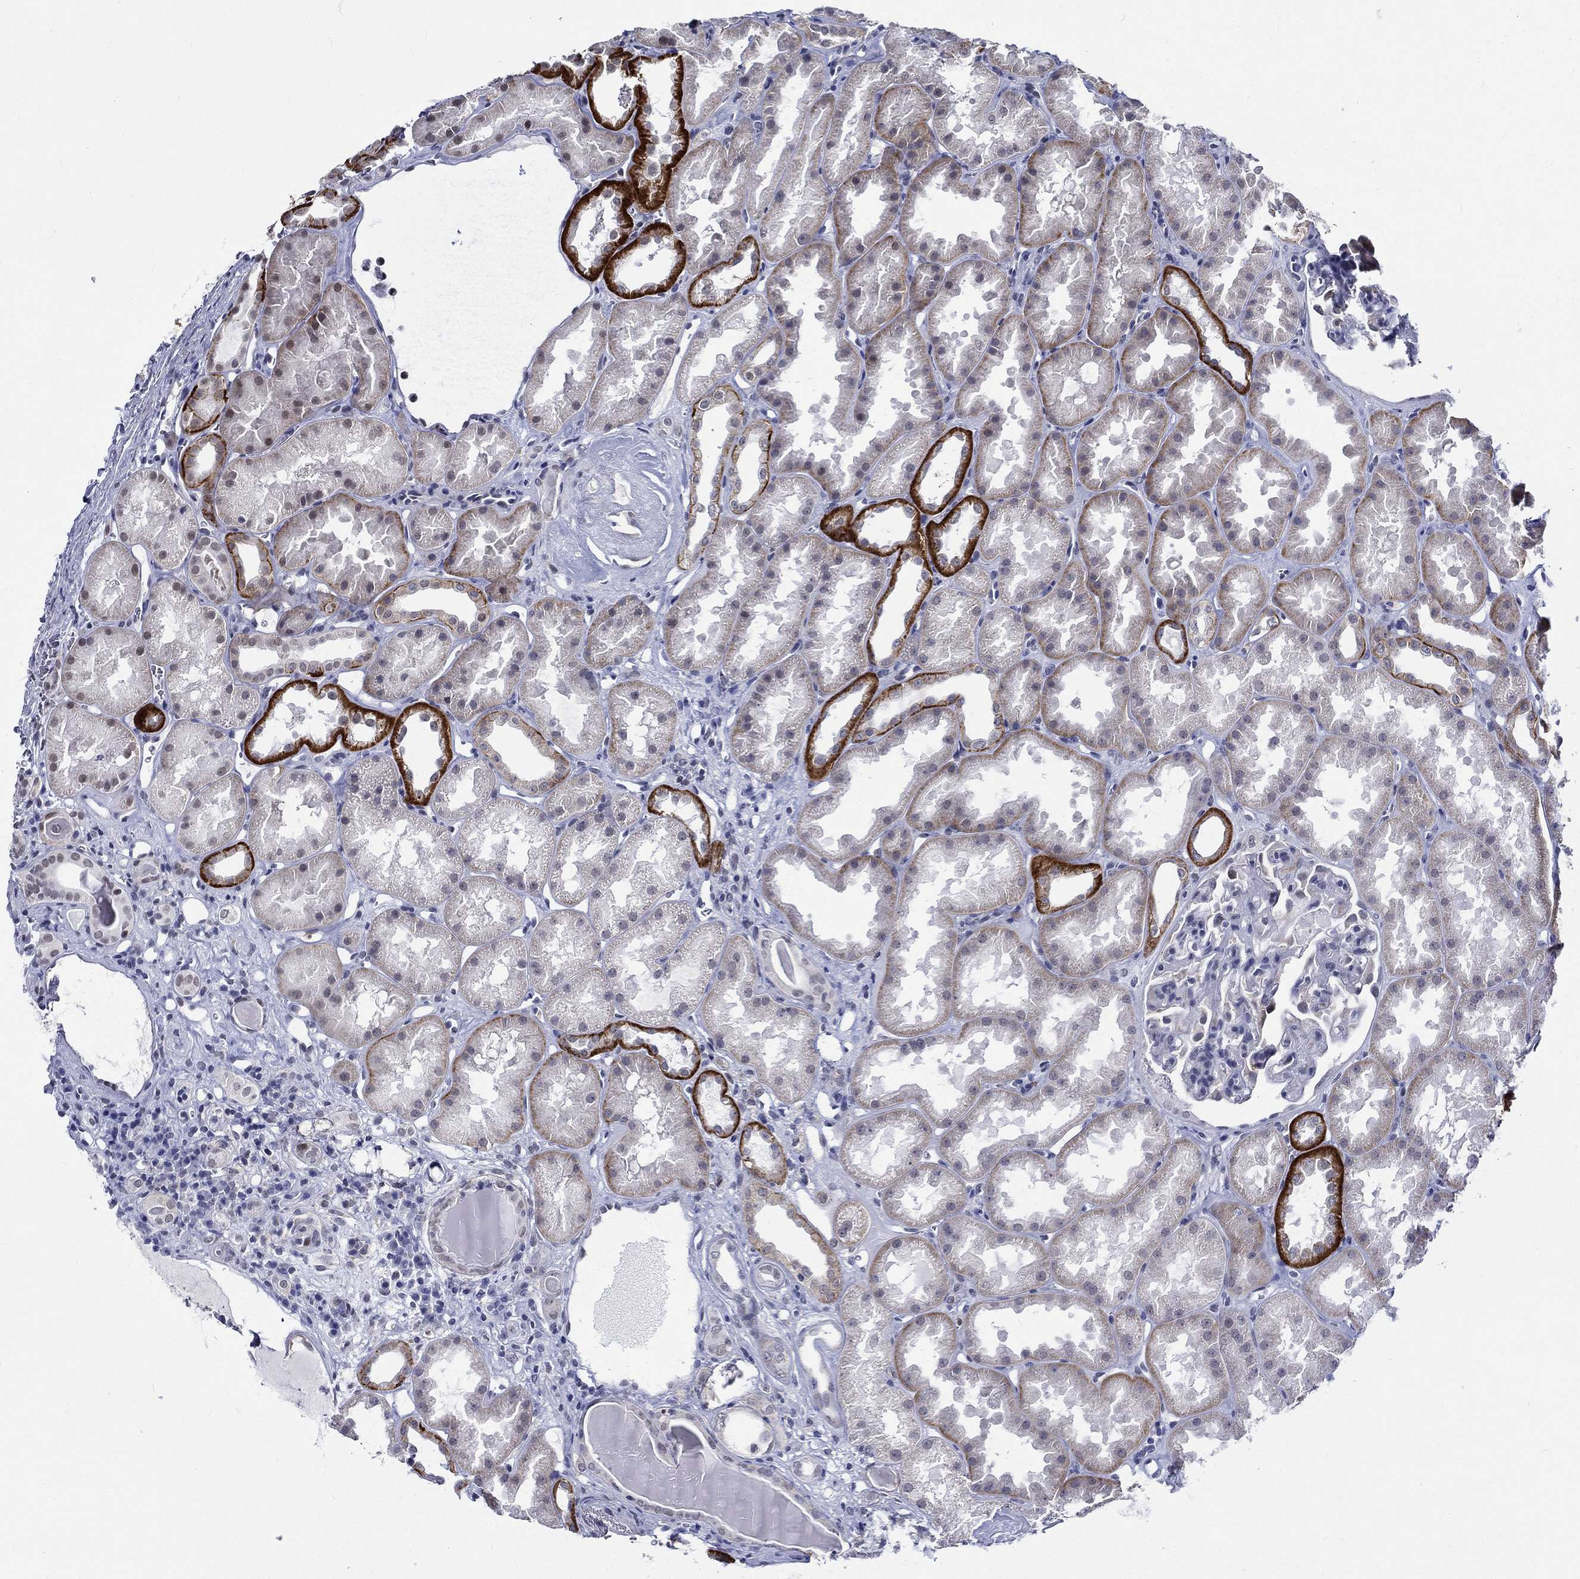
{"staining": {"intensity": "negative", "quantity": "none", "location": "none"}, "tissue": "kidney", "cell_type": "Cells in glomeruli", "image_type": "normal", "snomed": [{"axis": "morphology", "description": "Normal tissue, NOS"}, {"axis": "topography", "description": "Kidney"}], "caption": "High power microscopy photomicrograph of an immunohistochemistry photomicrograph of benign kidney, revealing no significant expression in cells in glomeruli.", "gene": "ST6GALNAC1", "patient": {"sex": "male", "age": 61}}